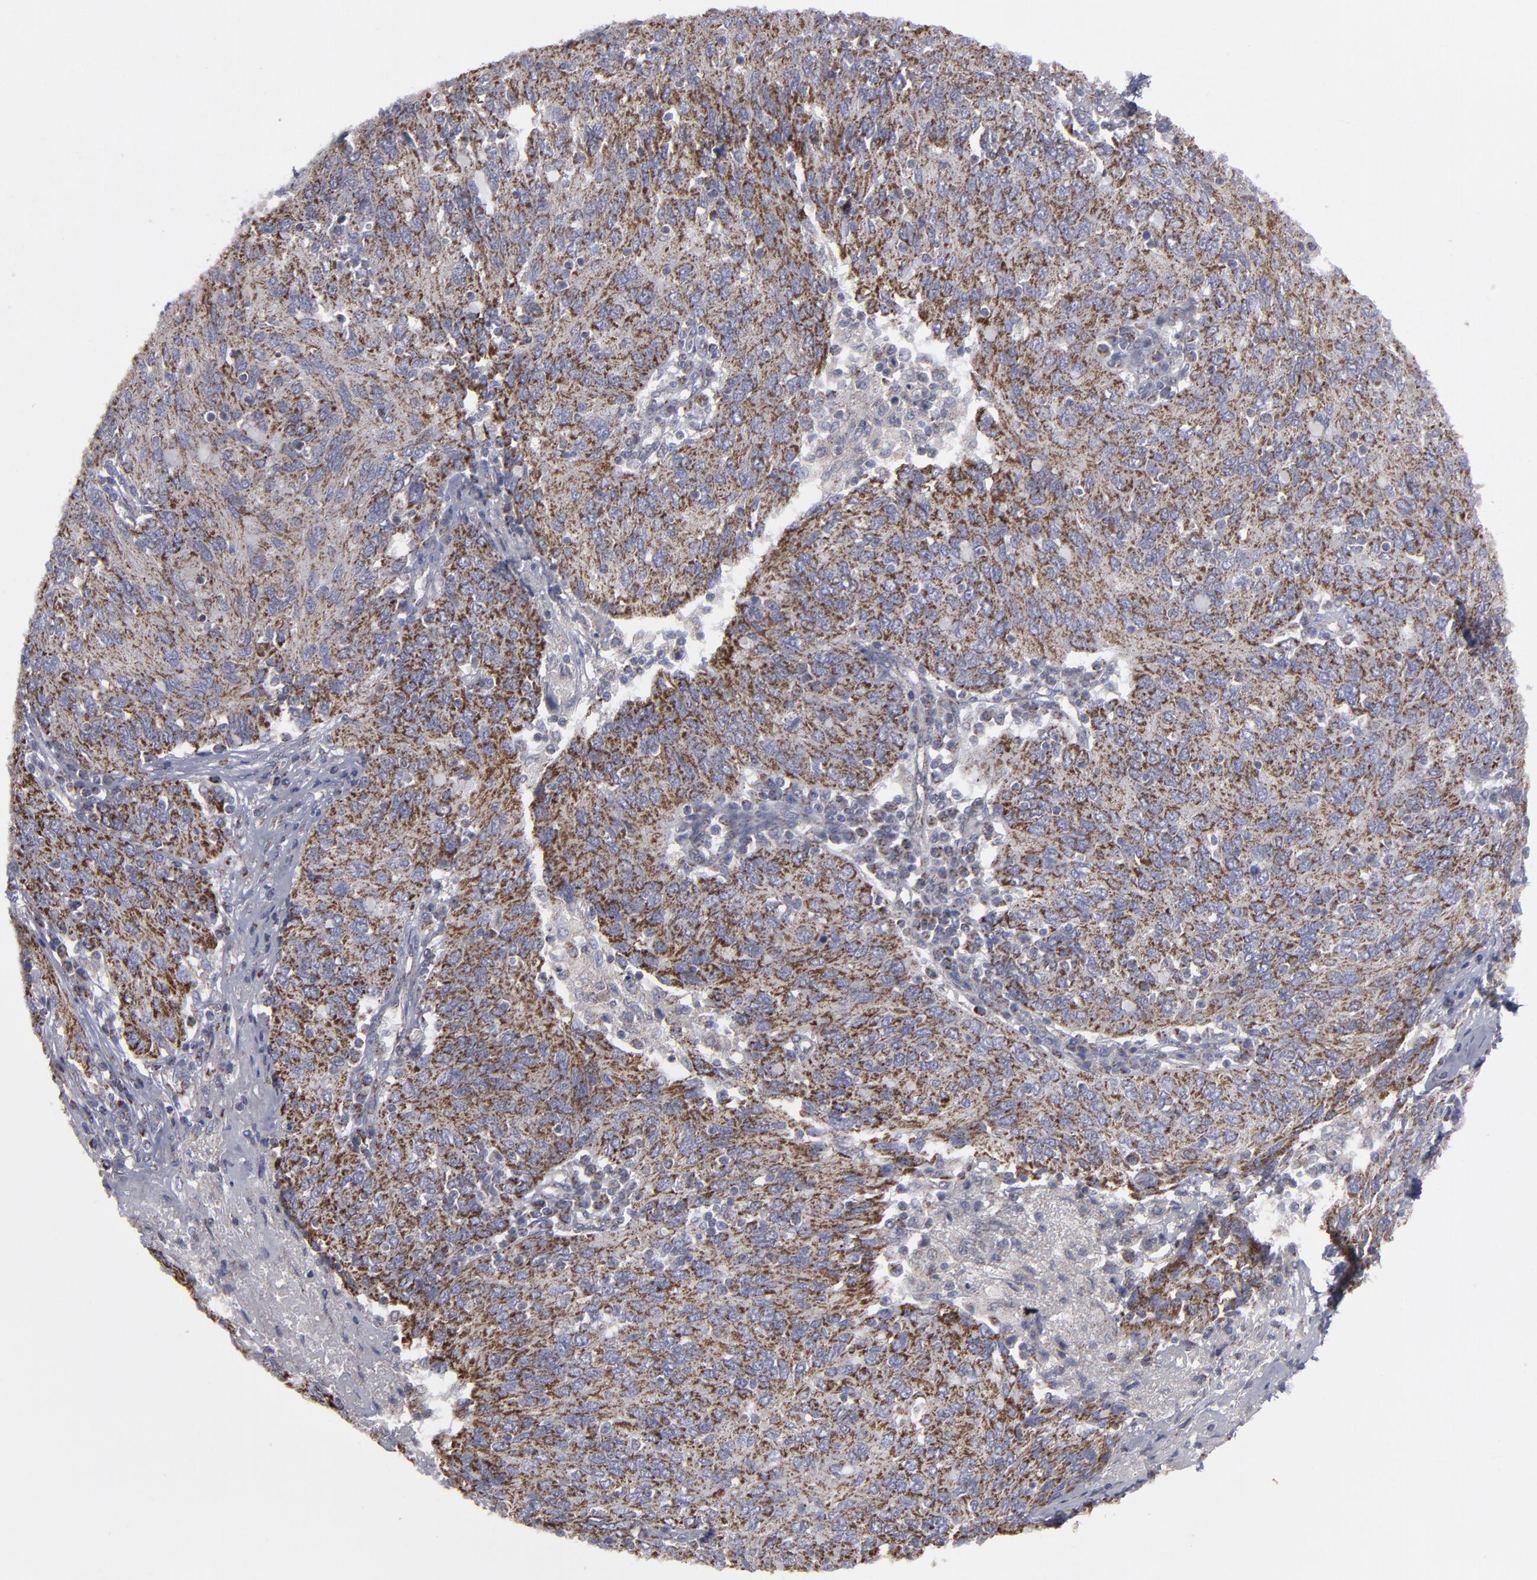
{"staining": {"intensity": "strong", "quantity": ">75%", "location": "cytoplasmic/membranous"}, "tissue": "ovarian cancer", "cell_type": "Tumor cells", "image_type": "cancer", "snomed": [{"axis": "morphology", "description": "Carcinoma, endometroid"}, {"axis": "topography", "description": "Ovary"}], "caption": "Immunohistochemistry of human ovarian cancer (endometroid carcinoma) exhibits high levels of strong cytoplasmic/membranous staining in approximately >75% of tumor cells. (Stains: DAB (3,3'-diaminobenzidine) in brown, nuclei in blue, Microscopy: brightfield microscopy at high magnification).", "gene": "MYOM2", "patient": {"sex": "female", "age": 50}}